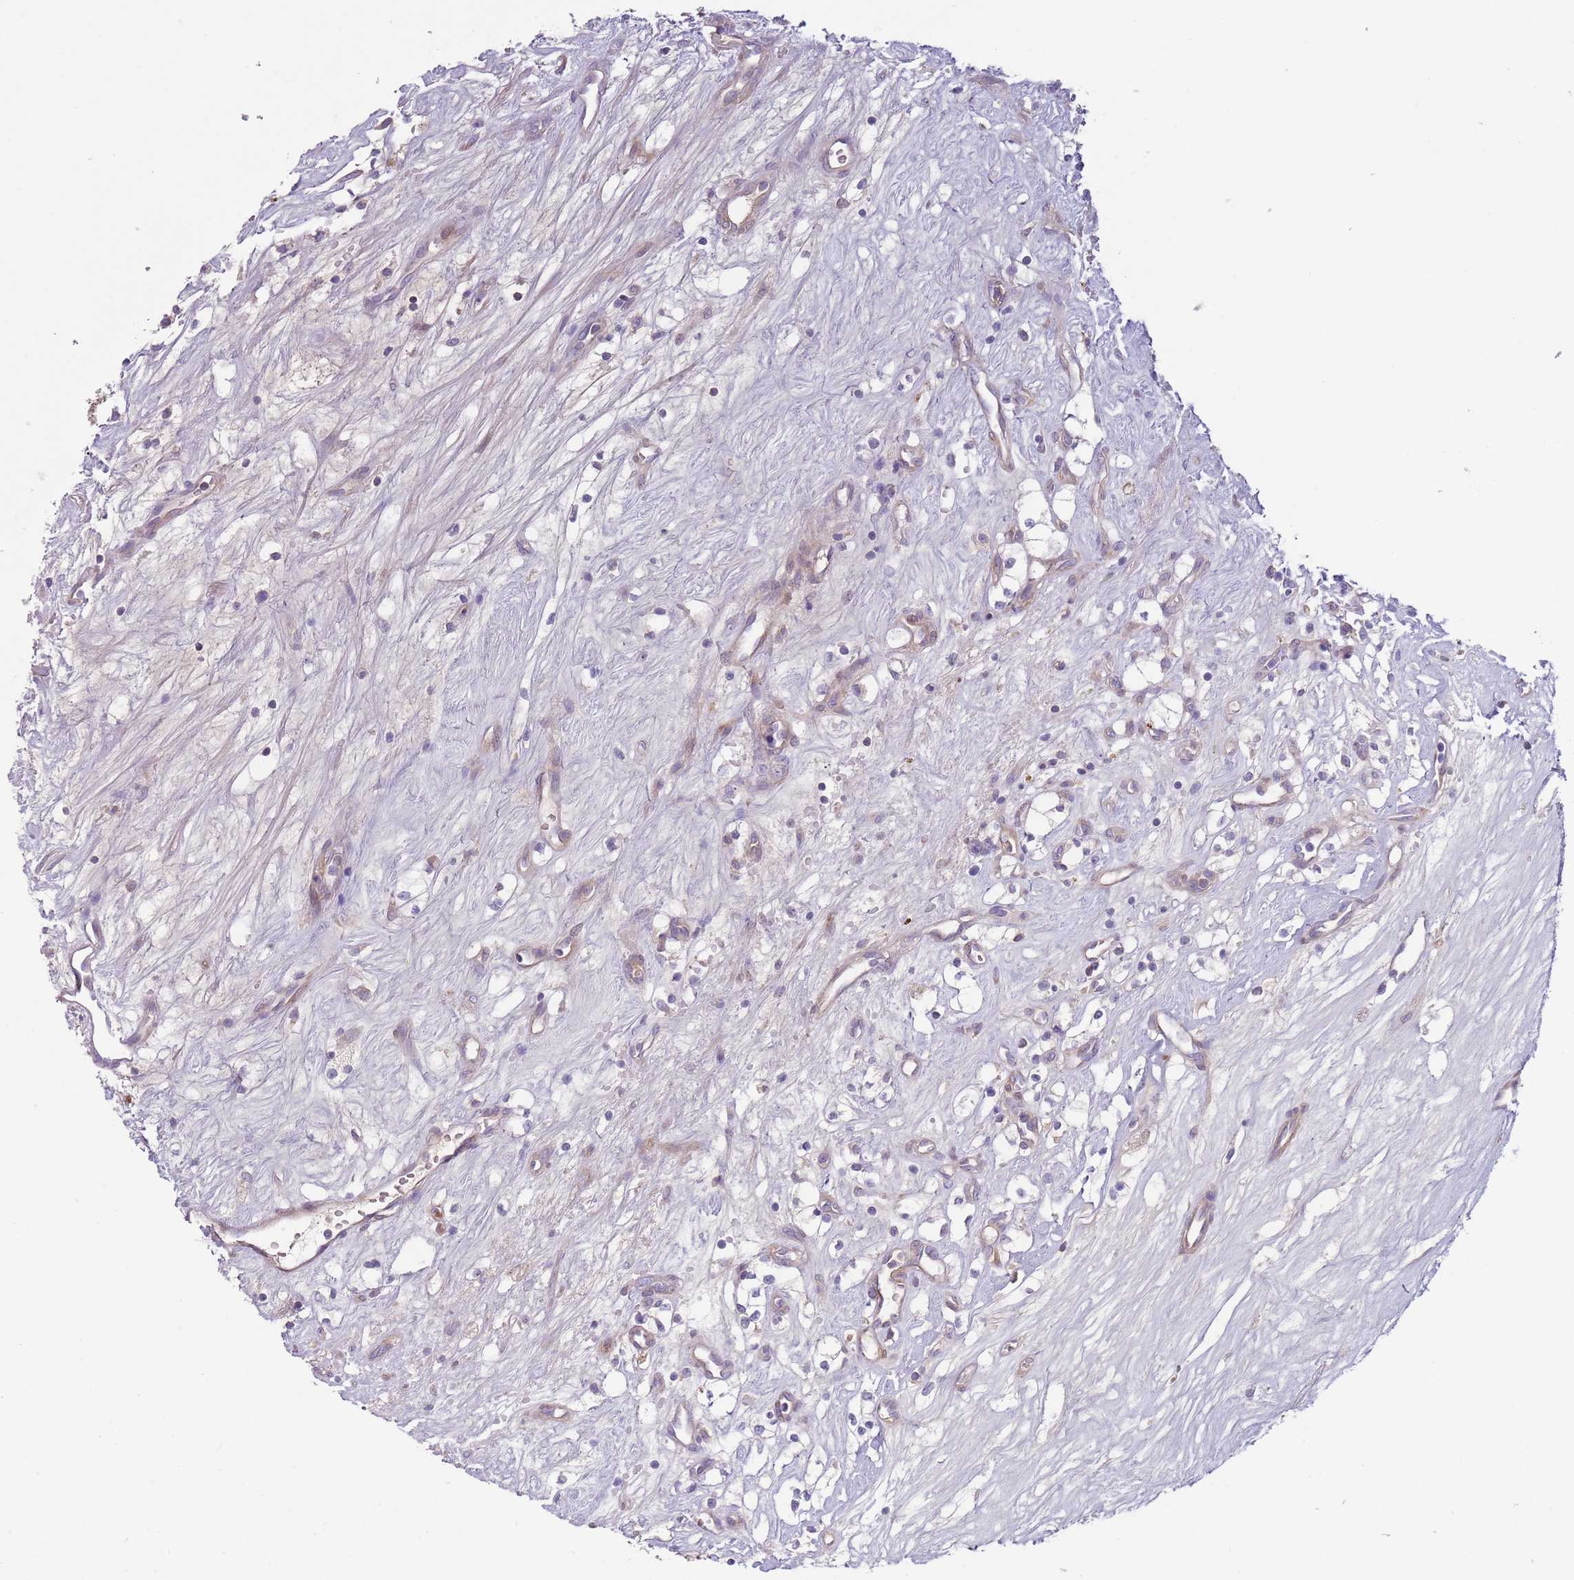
{"staining": {"intensity": "negative", "quantity": "none", "location": "none"}, "tissue": "renal cancer", "cell_type": "Tumor cells", "image_type": "cancer", "snomed": [{"axis": "morphology", "description": "Adenocarcinoma, NOS"}, {"axis": "topography", "description": "Kidney"}], "caption": "High magnification brightfield microscopy of renal adenocarcinoma stained with DAB (3,3'-diaminobenzidine) (brown) and counterstained with hematoxylin (blue): tumor cells show no significant staining.", "gene": "CFH", "patient": {"sex": "male", "age": 59}}